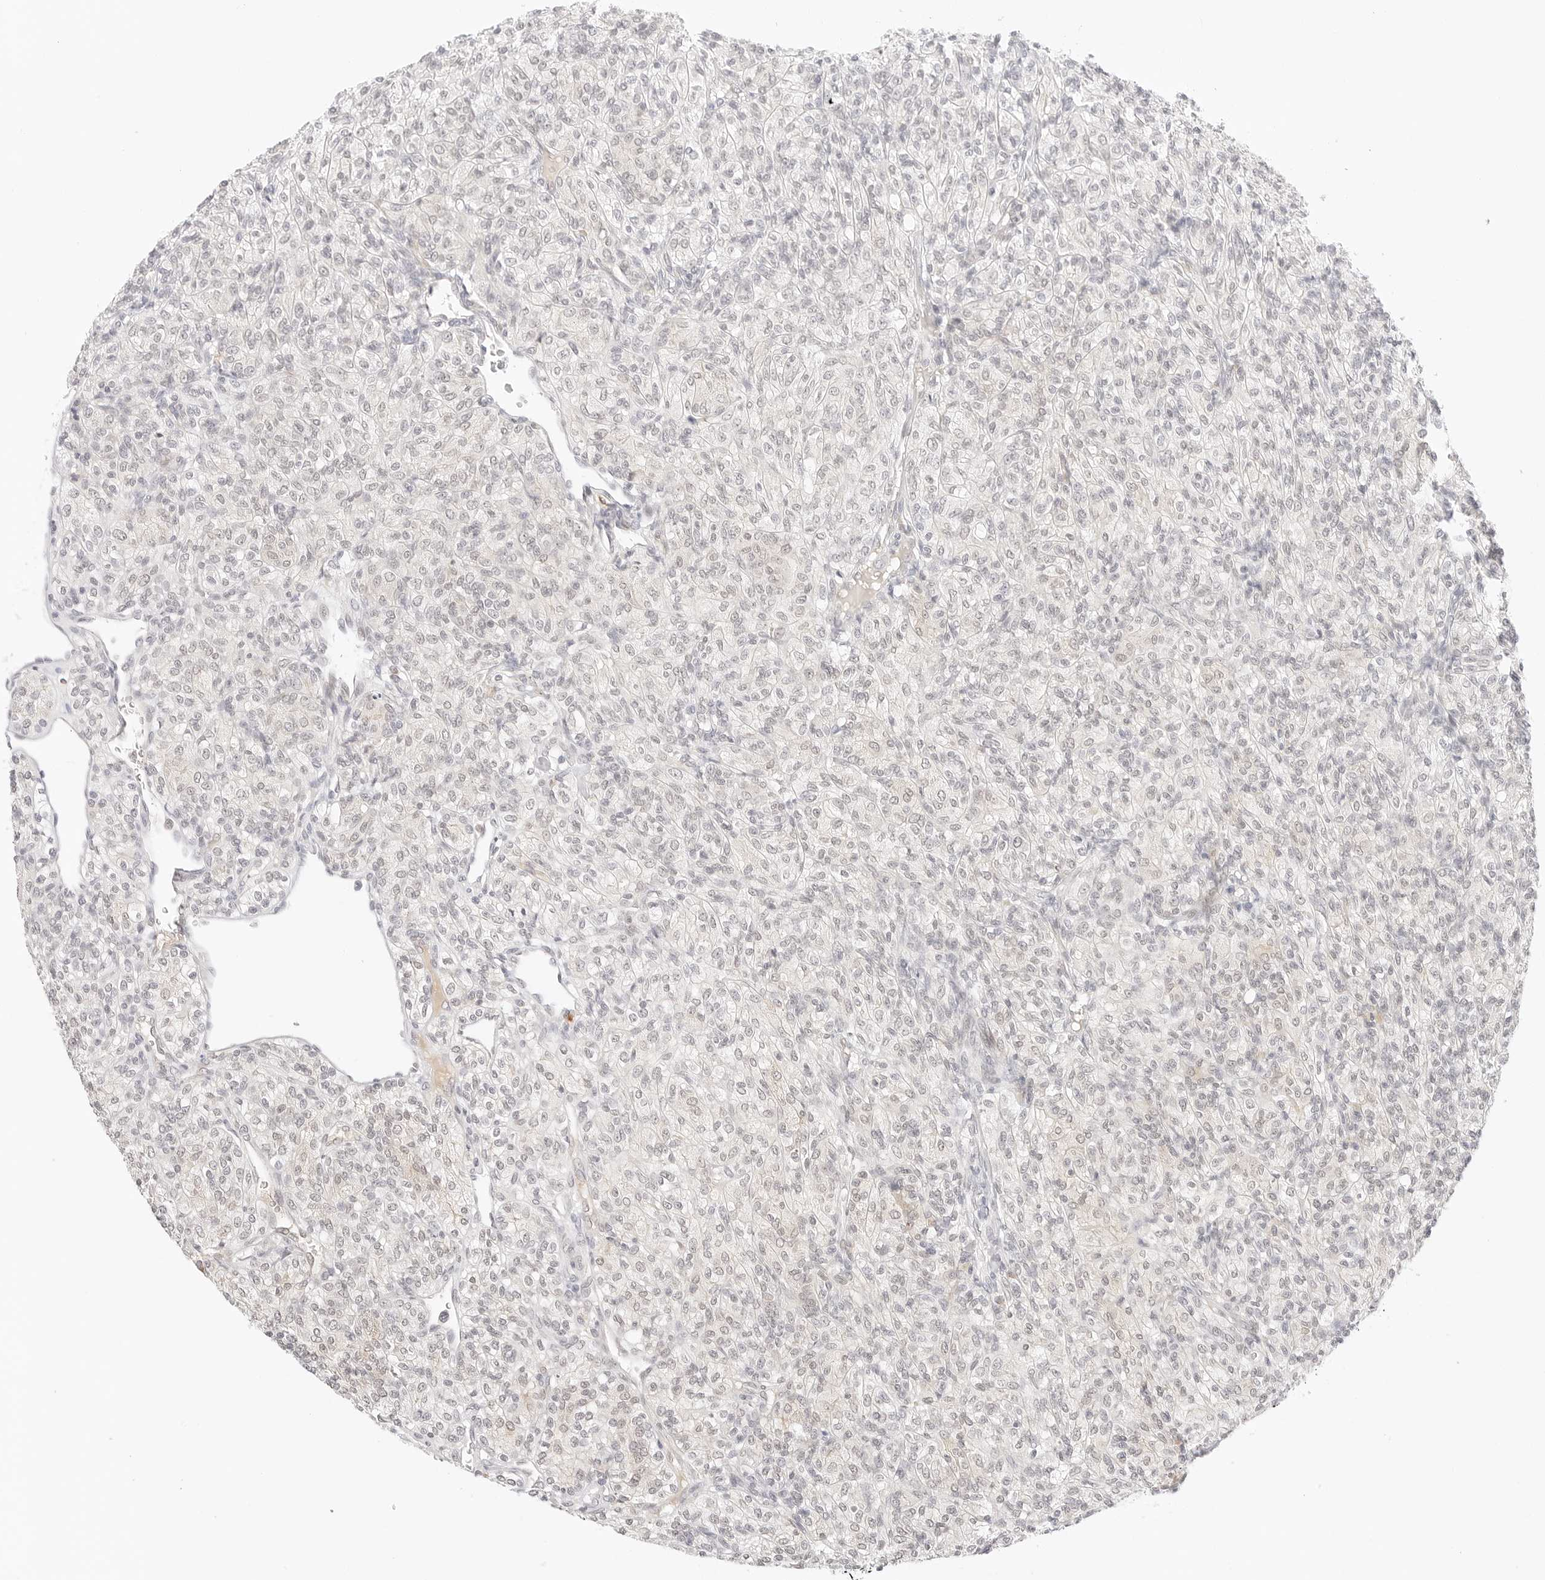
{"staining": {"intensity": "negative", "quantity": "none", "location": "none"}, "tissue": "renal cancer", "cell_type": "Tumor cells", "image_type": "cancer", "snomed": [{"axis": "morphology", "description": "Adenocarcinoma, NOS"}, {"axis": "topography", "description": "Kidney"}], "caption": "DAB (3,3'-diaminobenzidine) immunohistochemical staining of renal cancer (adenocarcinoma) shows no significant positivity in tumor cells.", "gene": "XKR4", "patient": {"sex": "male", "age": 77}}